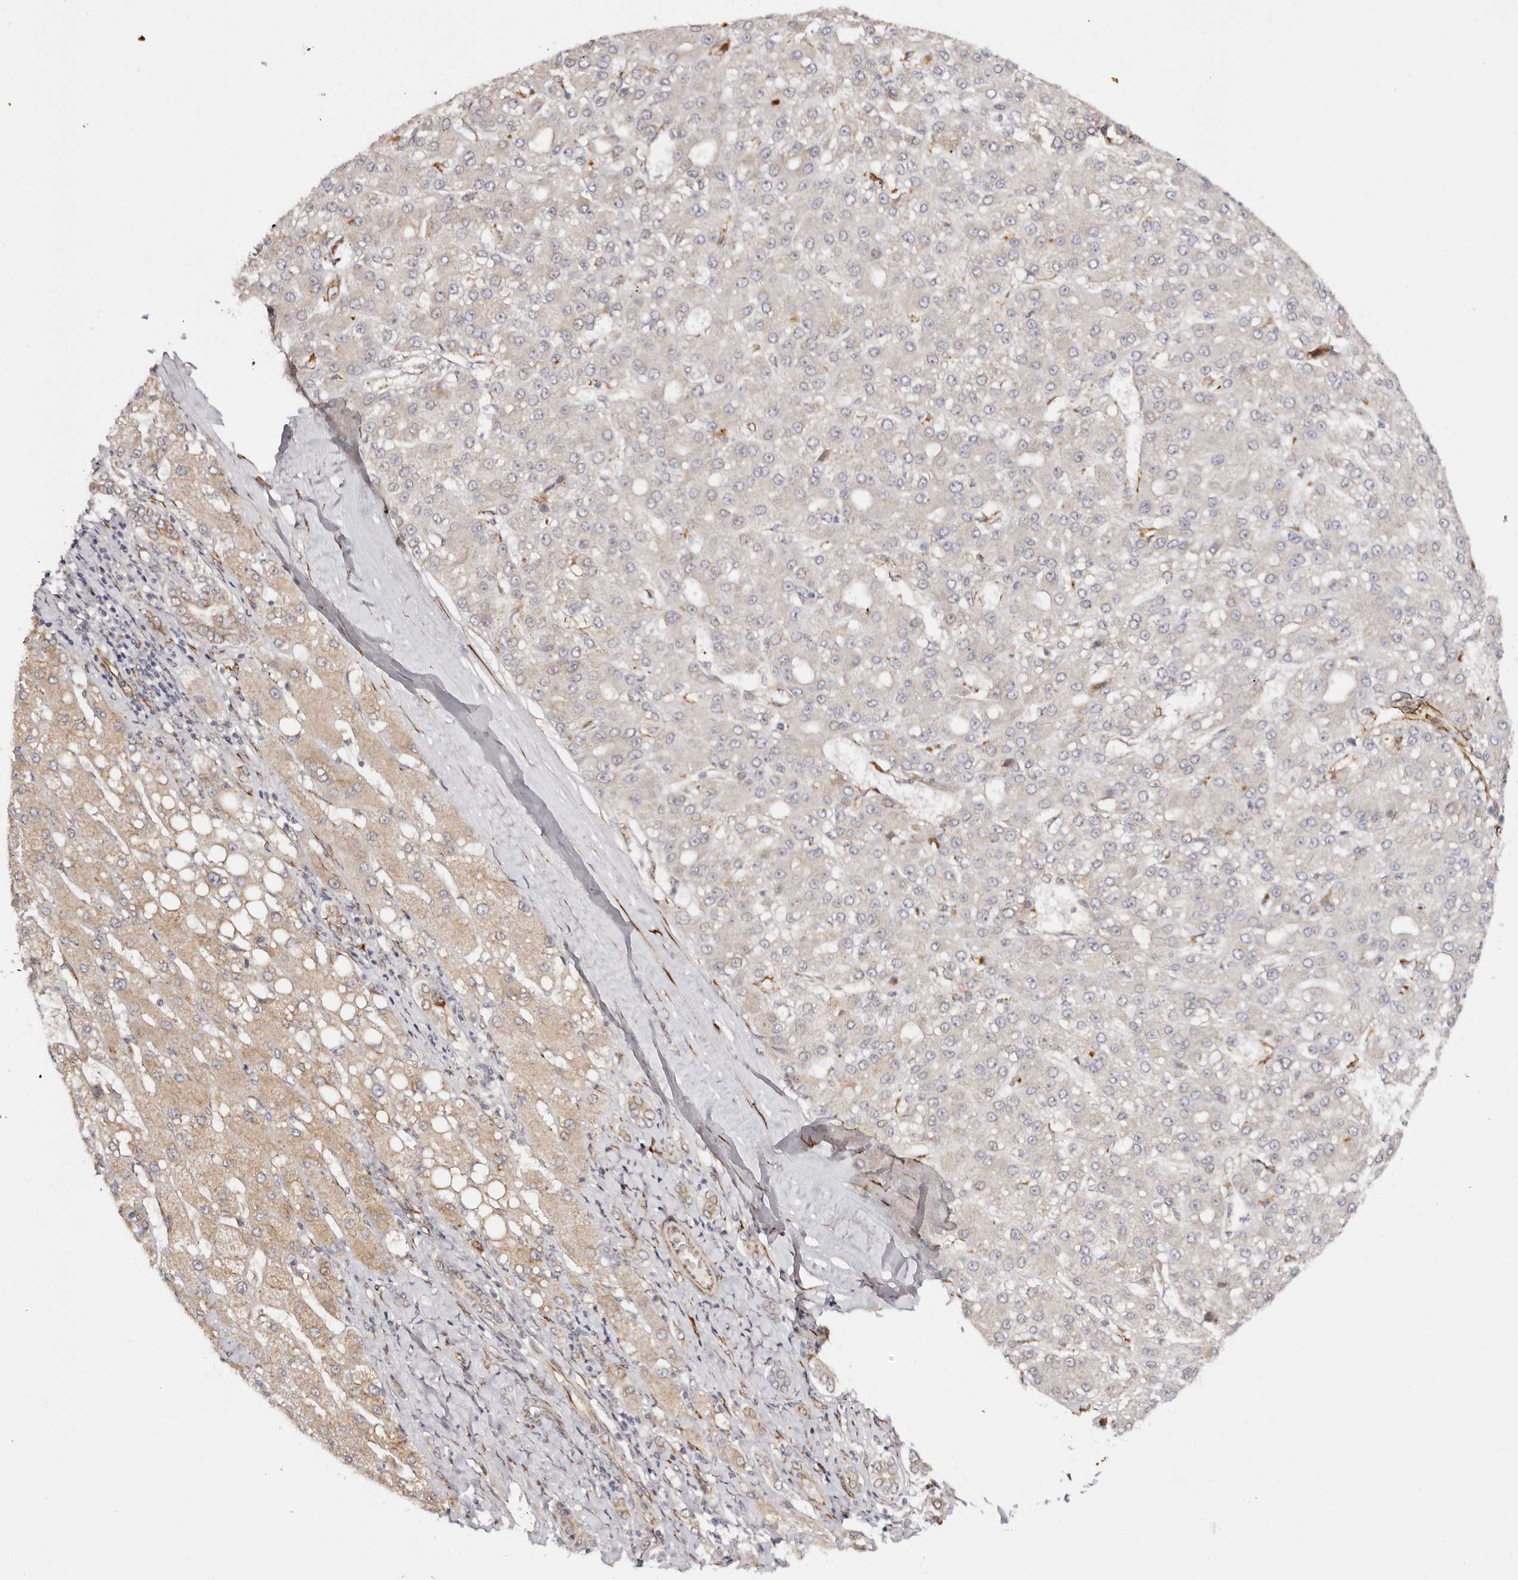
{"staining": {"intensity": "negative", "quantity": "none", "location": "none"}, "tissue": "liver cancer", "cell_type": "Tumor cells", "image_type": "cancer", "snomed": [{"axis": "morphology", "description": "Carcinoma, Hepatocellular, NOS"}, {"axis": "topography", "description": "Liver"}], "caption": "Liver cancer was stained to show a protein in brown. There is no significant staining in tumor cells.", "gene": "BCL2L15", "patient": {"sex": "male", "age": 67}}